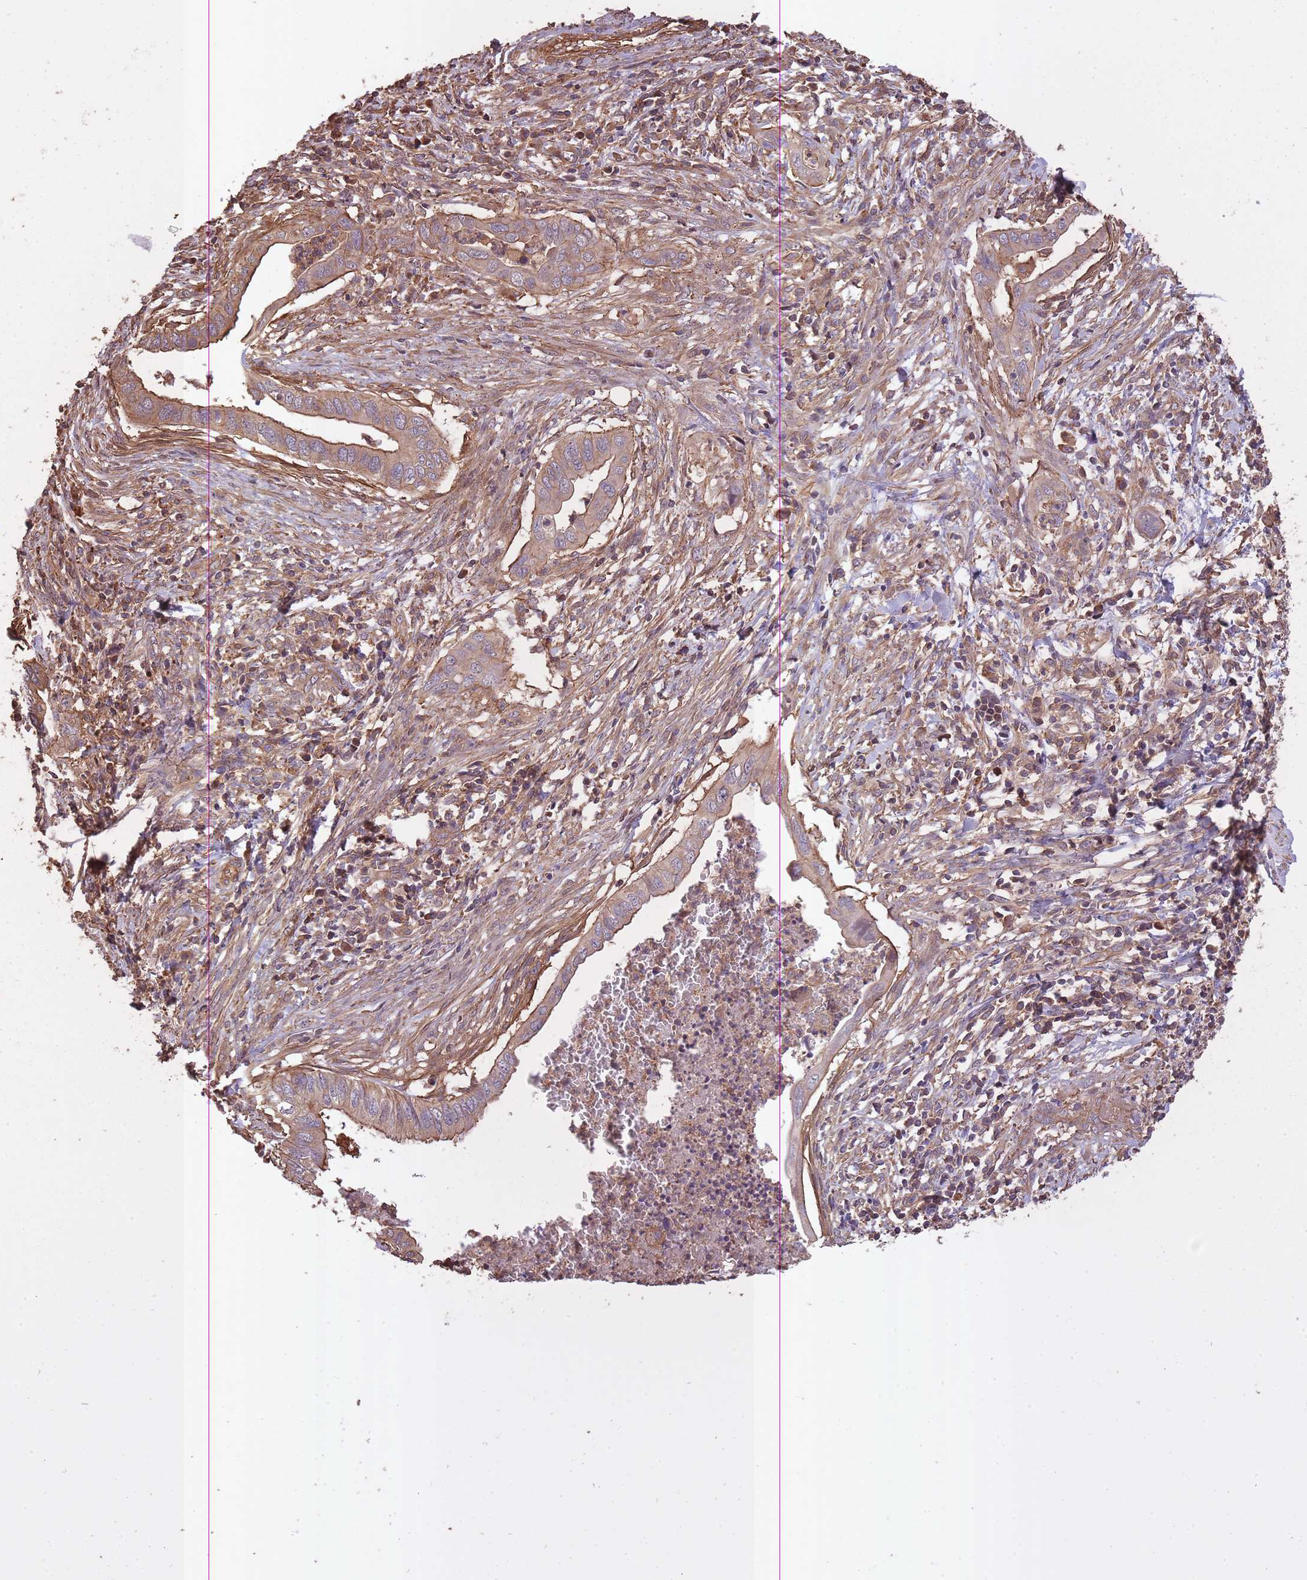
{"staining": {"intensity": "moderate", "quantity": ">75%", "location": "cytoplasmic/membranous"}, "tissue": "cervical cancer", "cell_type": "Tumor cells", "image_type": "cancer", "snomed": [{"axis": "morphology", "description": "Adenocarcinoma, NOS"}, {"axis": "topography", "description": "Cervix"}], "caption": "A photomicrograph of human cervical cancer (adenocarcinoma) stained for a protein exhibits moderate cytoplasmic/membranous brown staining in tumor cells. (DAB IHC, brown staining for protein, blue staining for nuclei).", "gene": "ARMH3", "patient": {"sex": "female", "age": 42}}